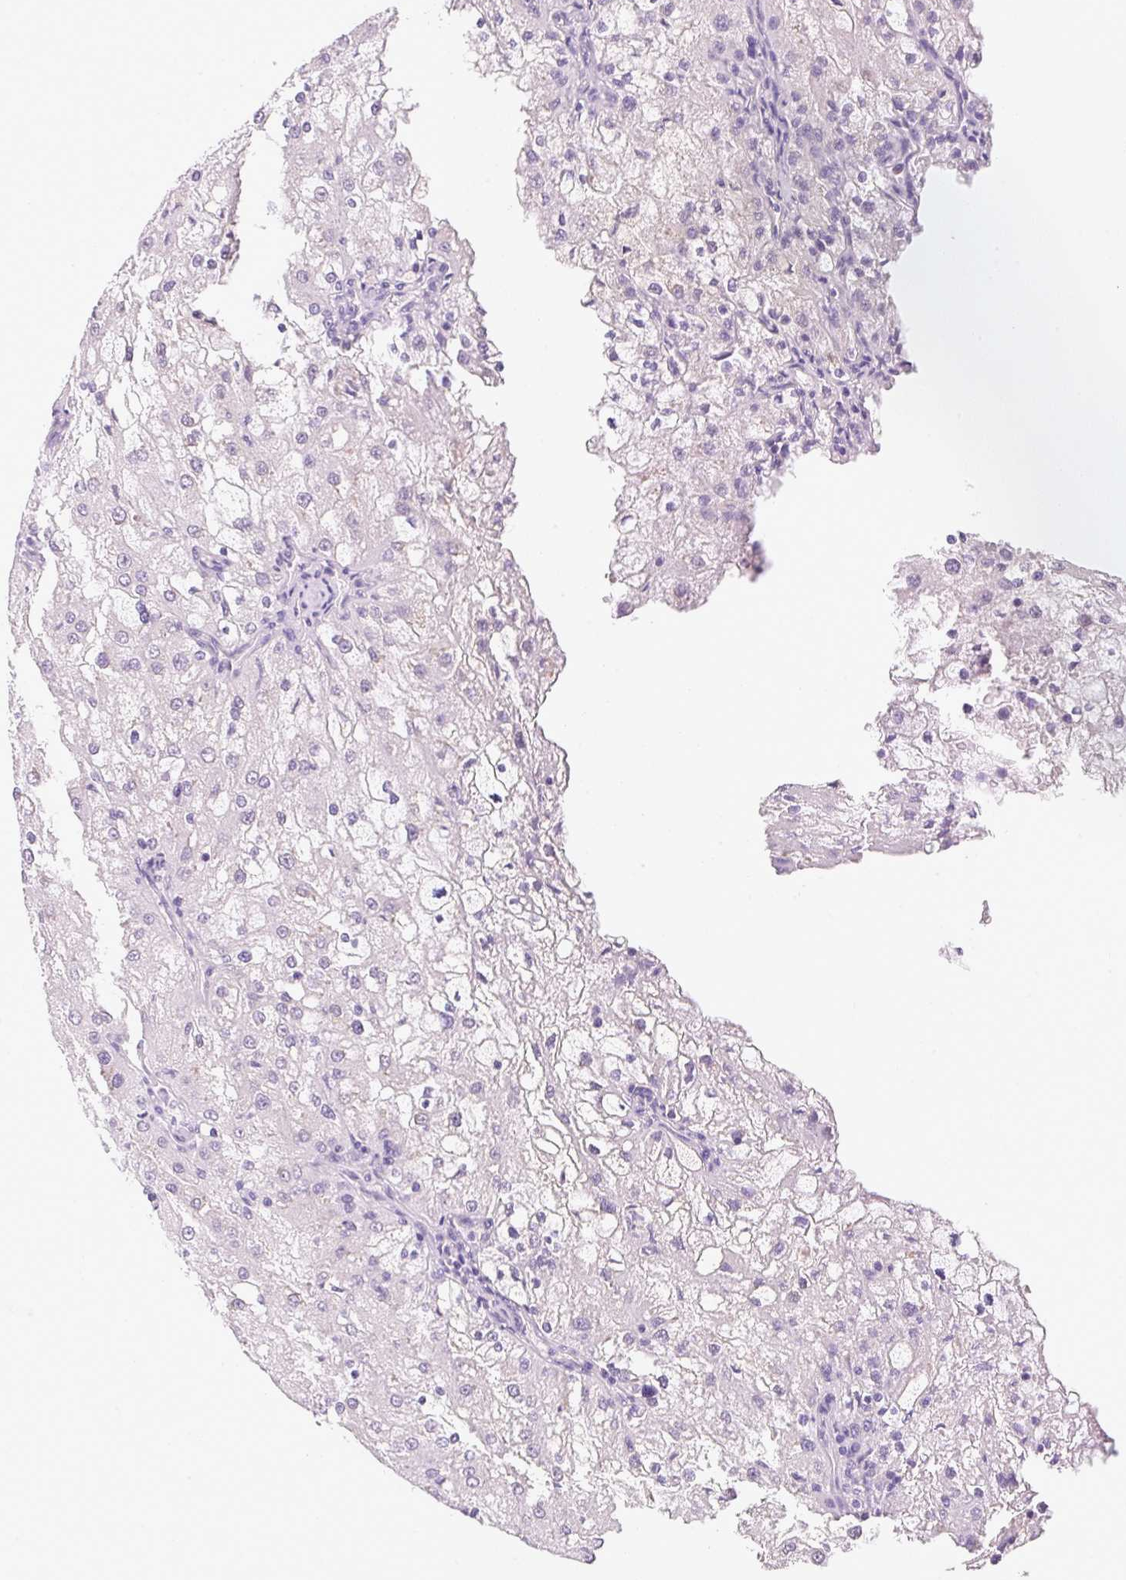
{"staining": {"intensity": "negative", "quantity": "none", "location": "none"}, "tissue": "renal cancer", "cell_type": "Tumor cells", "image_type": "cancer", "snomed": [{"axis": "morphology", "description": "Adenocarcinoma, NOS"}, {"axis": "topography", "description": "Kidney"}], "caption": "This micrograph is of renal cancer stained with IHC to label a protein in brown with the nuclei are counter-stained blue. There is no positivity in tumor cells.", "gene": "RPL18A", "patient": {"sex": "female", "age": 74}}